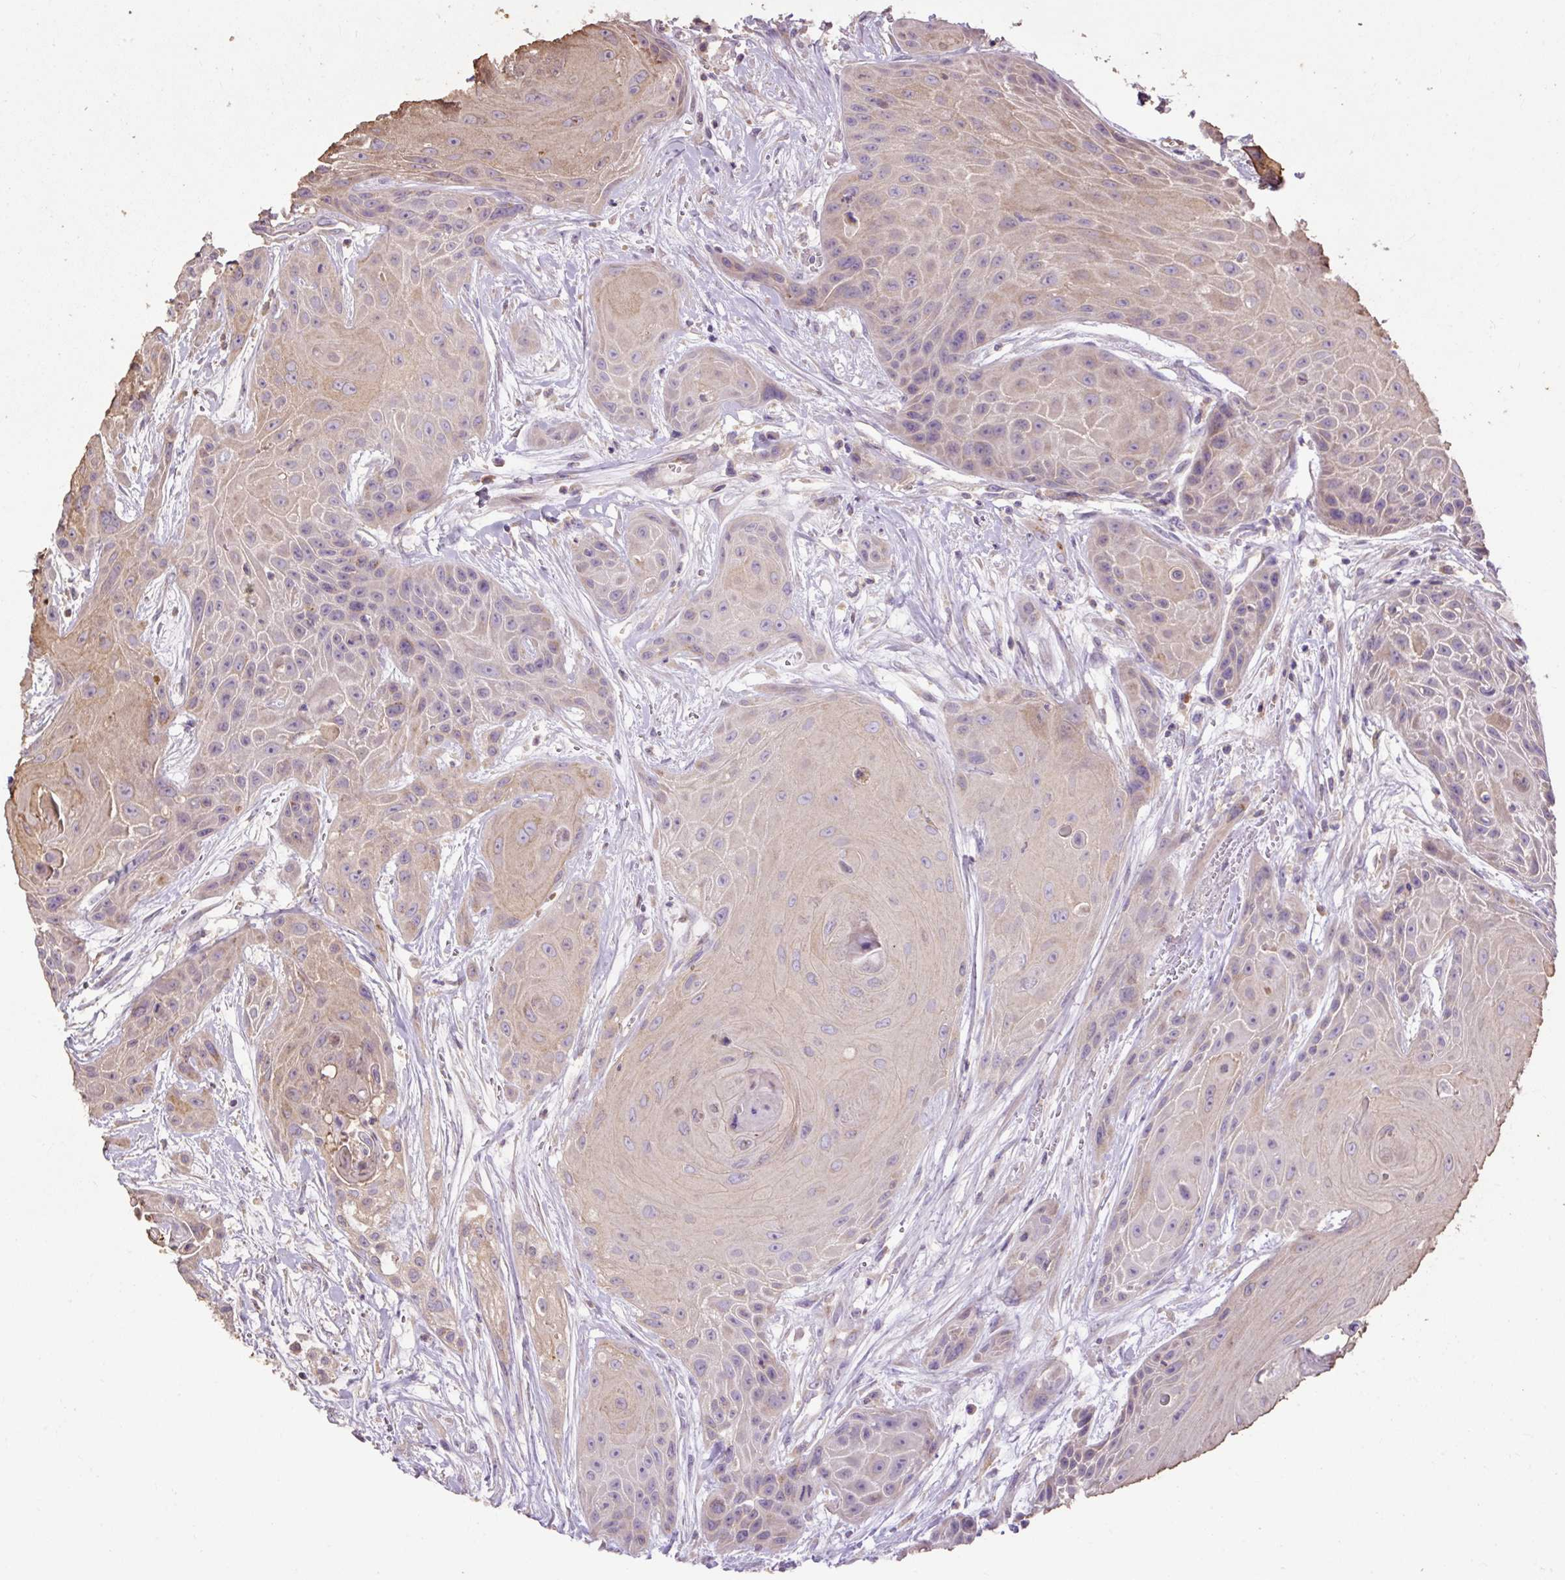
{"staining": {"intensity": "weak", "quantity": "25%-75%", "location": "cytoplasmic/membranous"}, "tissue": "head and neck cancer", "cell_type": "Tumor cells", "image_type": "cancer", "snomed": [{"axis": "morphology", "description": "Squamous cell carcinoma, NOS"}, {"axis": "topography", "description": "Head-Neck"}], "caption": "Human head and neck cancer (squamous cell carcinoma) stained with a brown dye reveals weak cytoplasmic/membranous positive positivity in approximately 25%-75% of tumor cells.", "gene": "ABR", "patient": {"sex": "female", "age": 73}}